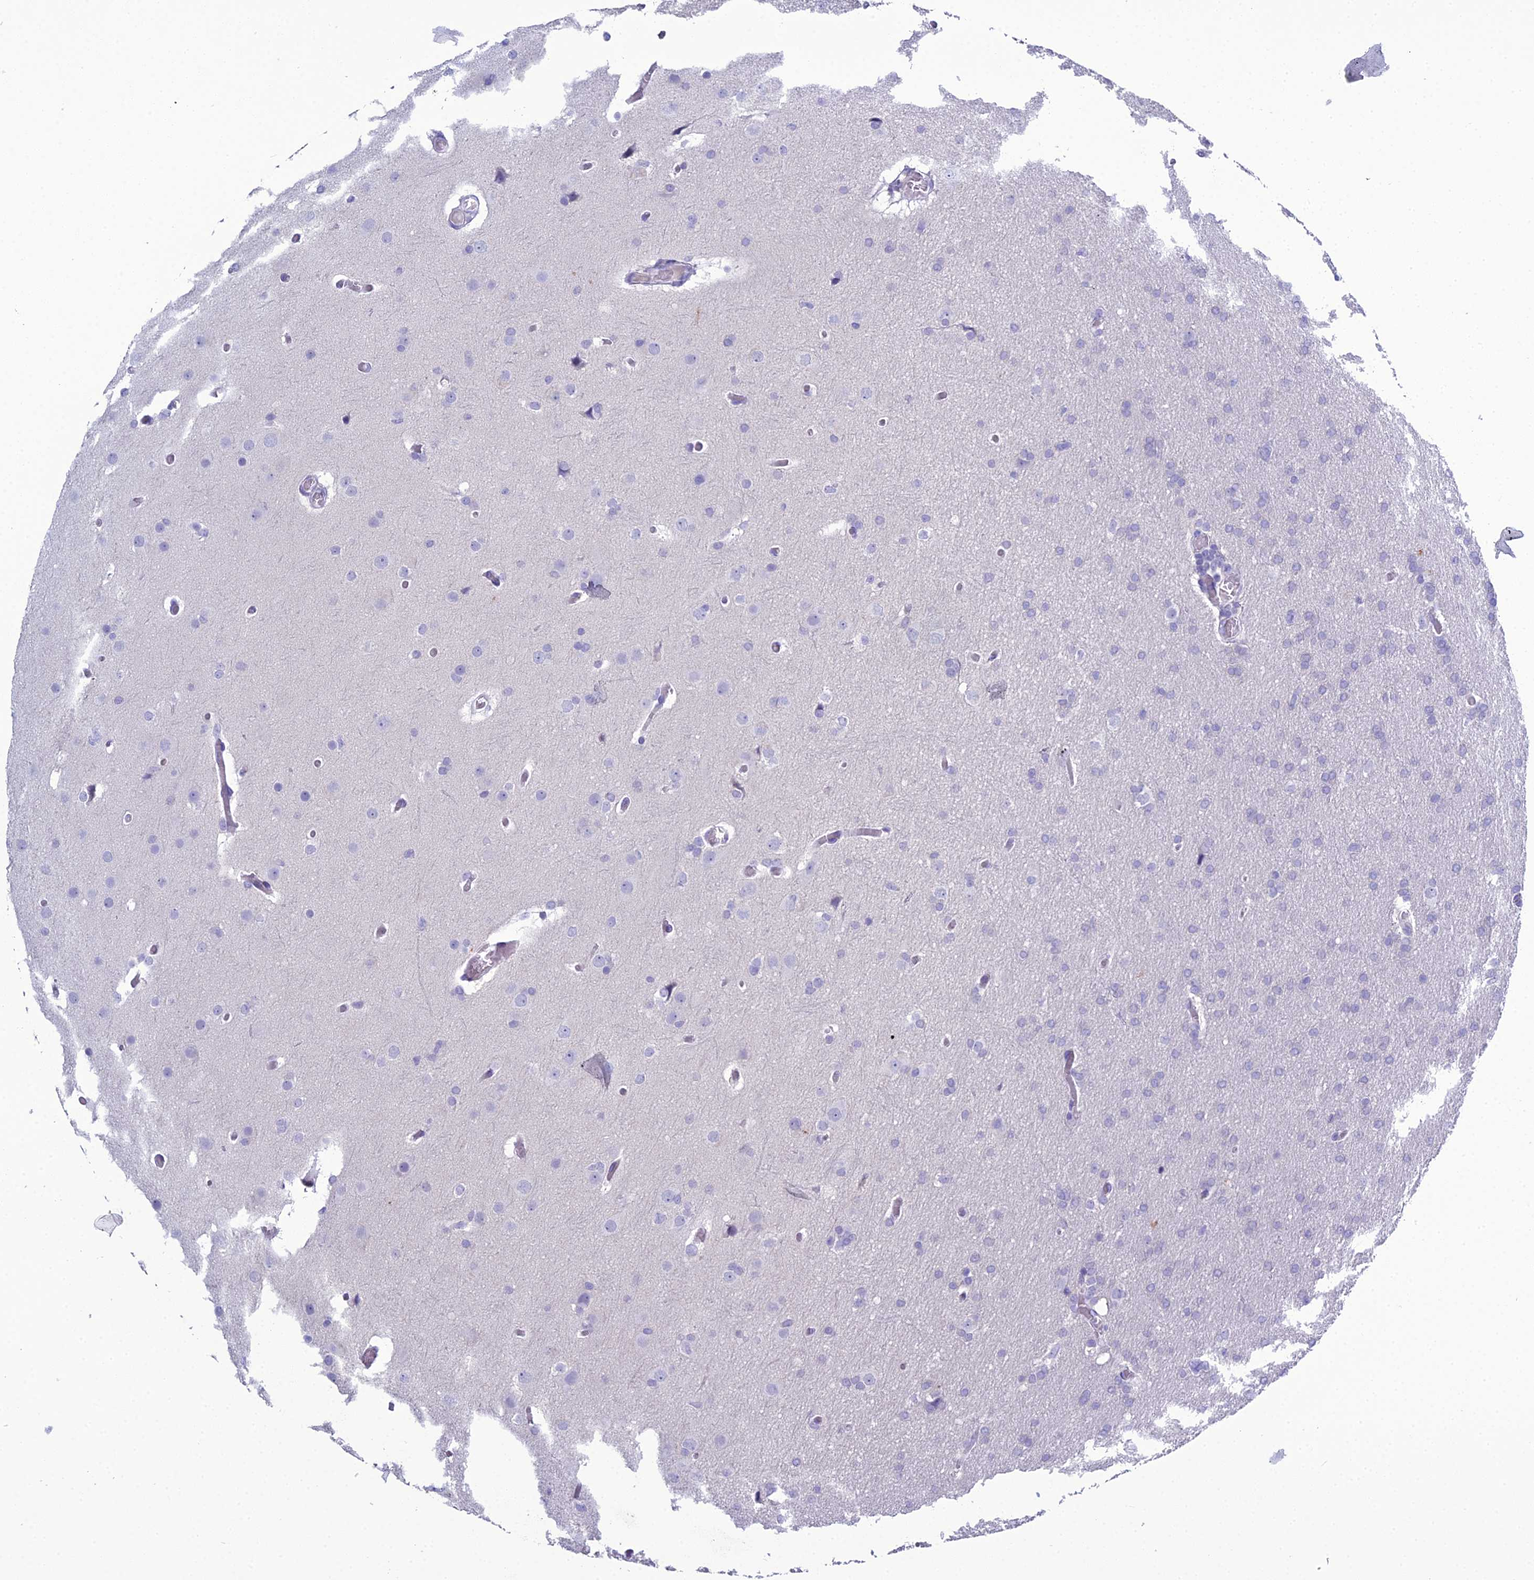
{"staining": {"intensity": "negative", "quantity": "none", "location": "none"}, "tissue": "glioma", "cell_type": "Tumor cells", "image_type": "cancer", "snomed": [{"axis": "morphology", "description": "Glioma, malignant, High grade"}, {"axis": "topography", "description": "Cerebral cortex"}], "caption": "Tumor cells are negative for brown protein staining in malignant glioma (high-grade).", "gene": "ACE", "patient": {"sex": "female", "age": 36}}